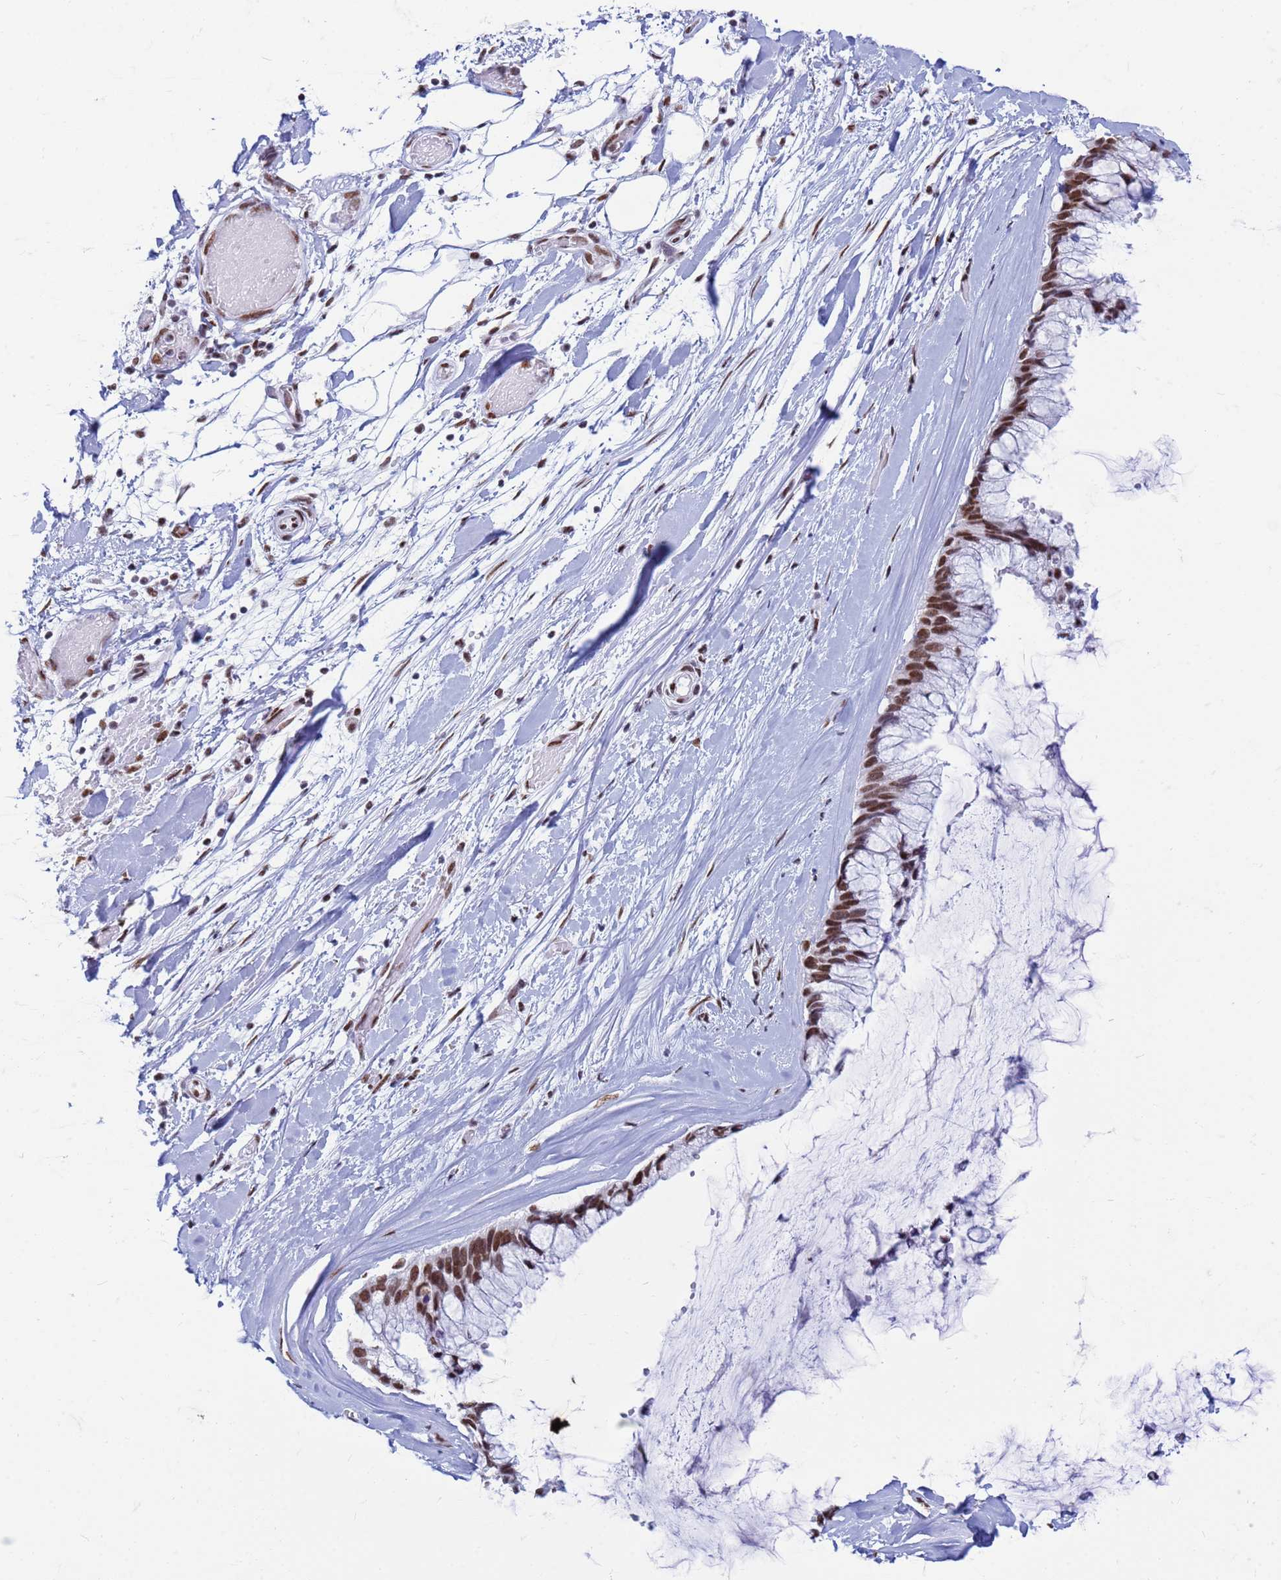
{"staining": {"intensity": "strong", "quantity": ">75%", "location": "nuclear"}, "tissue": "ovarian cancer", "cell_type": "Tumor cells", "image_type": "cancer", "snomed": [{"axis": "morphology", "description": "Cystadenocarcinoma, mucinous, NOS"}, {"axis": "topography", "description": "Ovary"}], "caption": "Immunohistochemistry (IHC) image of human ovarian cancer (mucinous cystadenocarcinoma) stained for a protein (brown), which exhibits high levels of strong nuclear positivity in about >75% of tumor cells.", "gene": "FAM170B", "patient": {"sex": "female", "age": 39}}